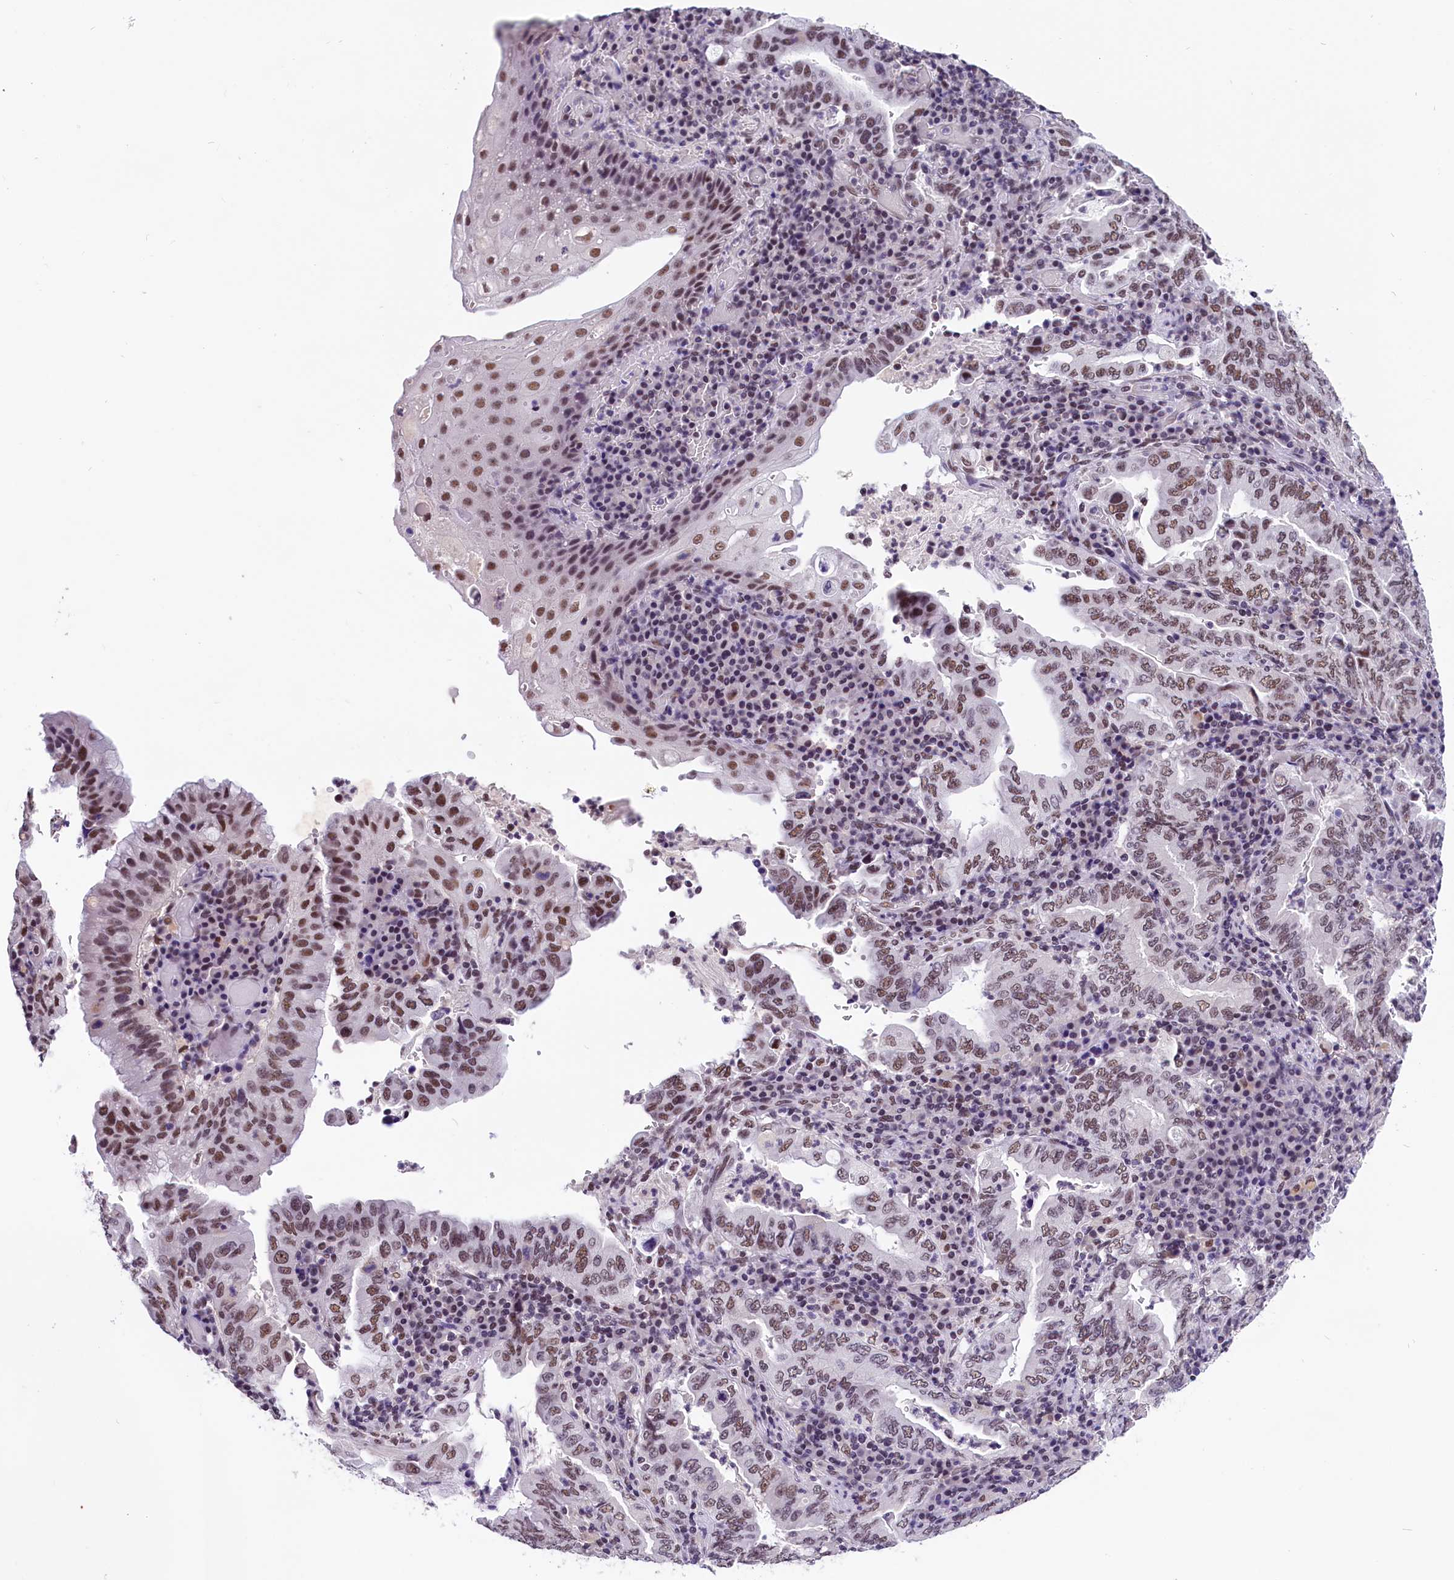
{"staining": {"intensity": "moderate", "quantity": "25%-75%", "location": "nuclear"}, "tissue": "stomach cancer", "cell_type": "Tumor cells", "image_type": "cancer", "snomed": [{"axis": "morphology", "description": "Normal tissue, NOS"}, {"axis": "morphology", "description": "Adenocarcinoma, NOS"}, {"axis": "topography", "description": "Esophagus"}, {"axis": "topography", "description": "Stomach, upper"}, {"axis": "topography", "description": "Peripheral nerve tissue"}], "caption": "An immunohistochemistry photomicrograph of neoplastic tissue is shown. Protein staining in brown labels moderate nuclear positivity in stomach cancer within tumor cells.", "gene": "ZC3H4", "patient": {"sex": "male", "age": 62}}